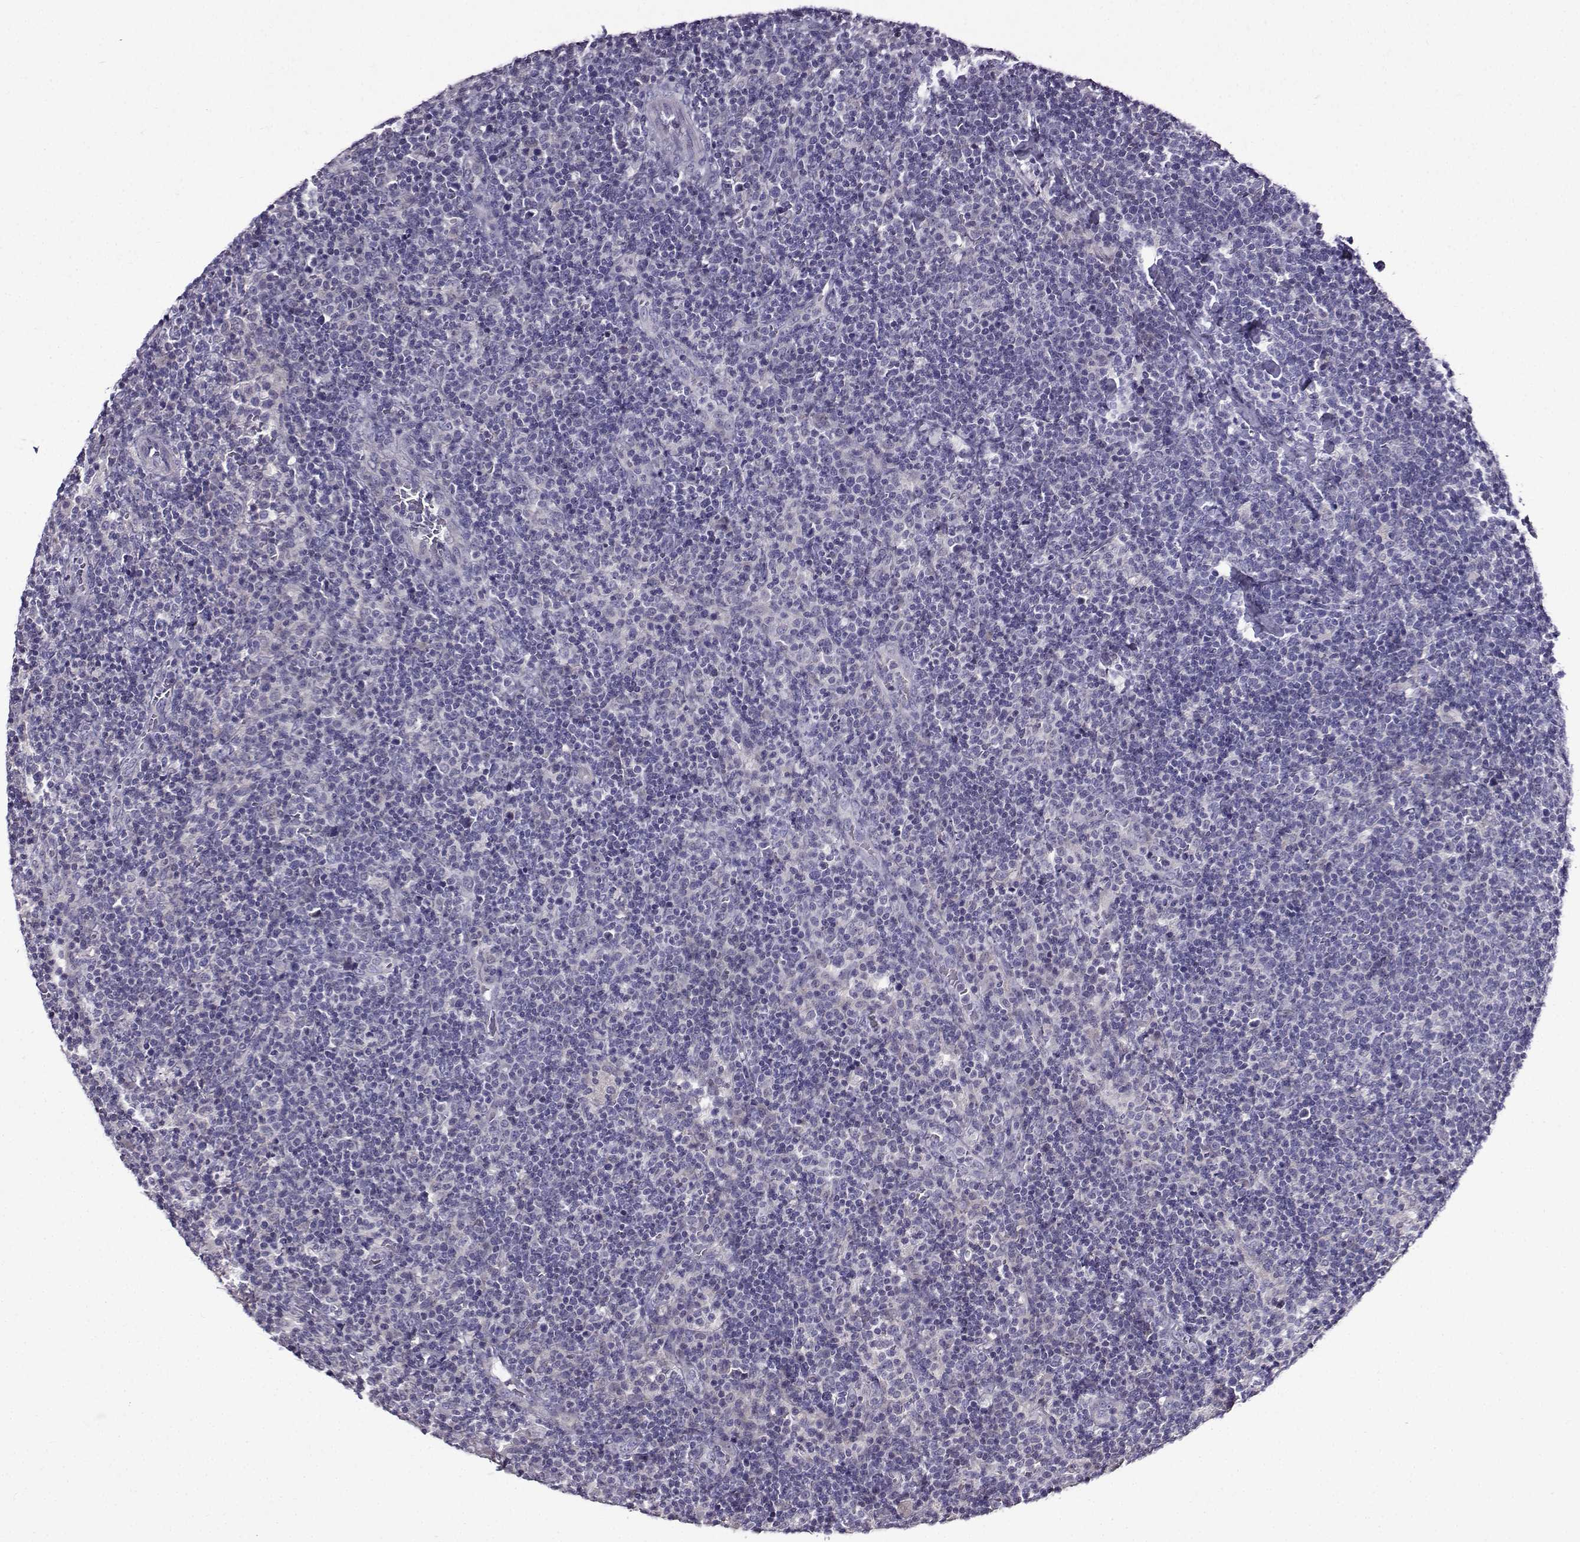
{"staining": {"intensity": "negative", "quantity": "none", "location": "none"}, "tissue": "lymphoma", "cell_type": "Tumor cells", "image_type": "cancer", "snomed": [{"axis": "morphology", "description": "Malignant lymphoma, non-Hodgkin's type, High grade"}, {"axis": "topography", "description": "Lymph node"}], "caption": "A micrograph of human malignant lymphoma, non-Hodgkin's type (high-grade) is negative for staining in tumor cells.", "gene": "TMEM266", "patient": {"sex": "male", "age": 61}}